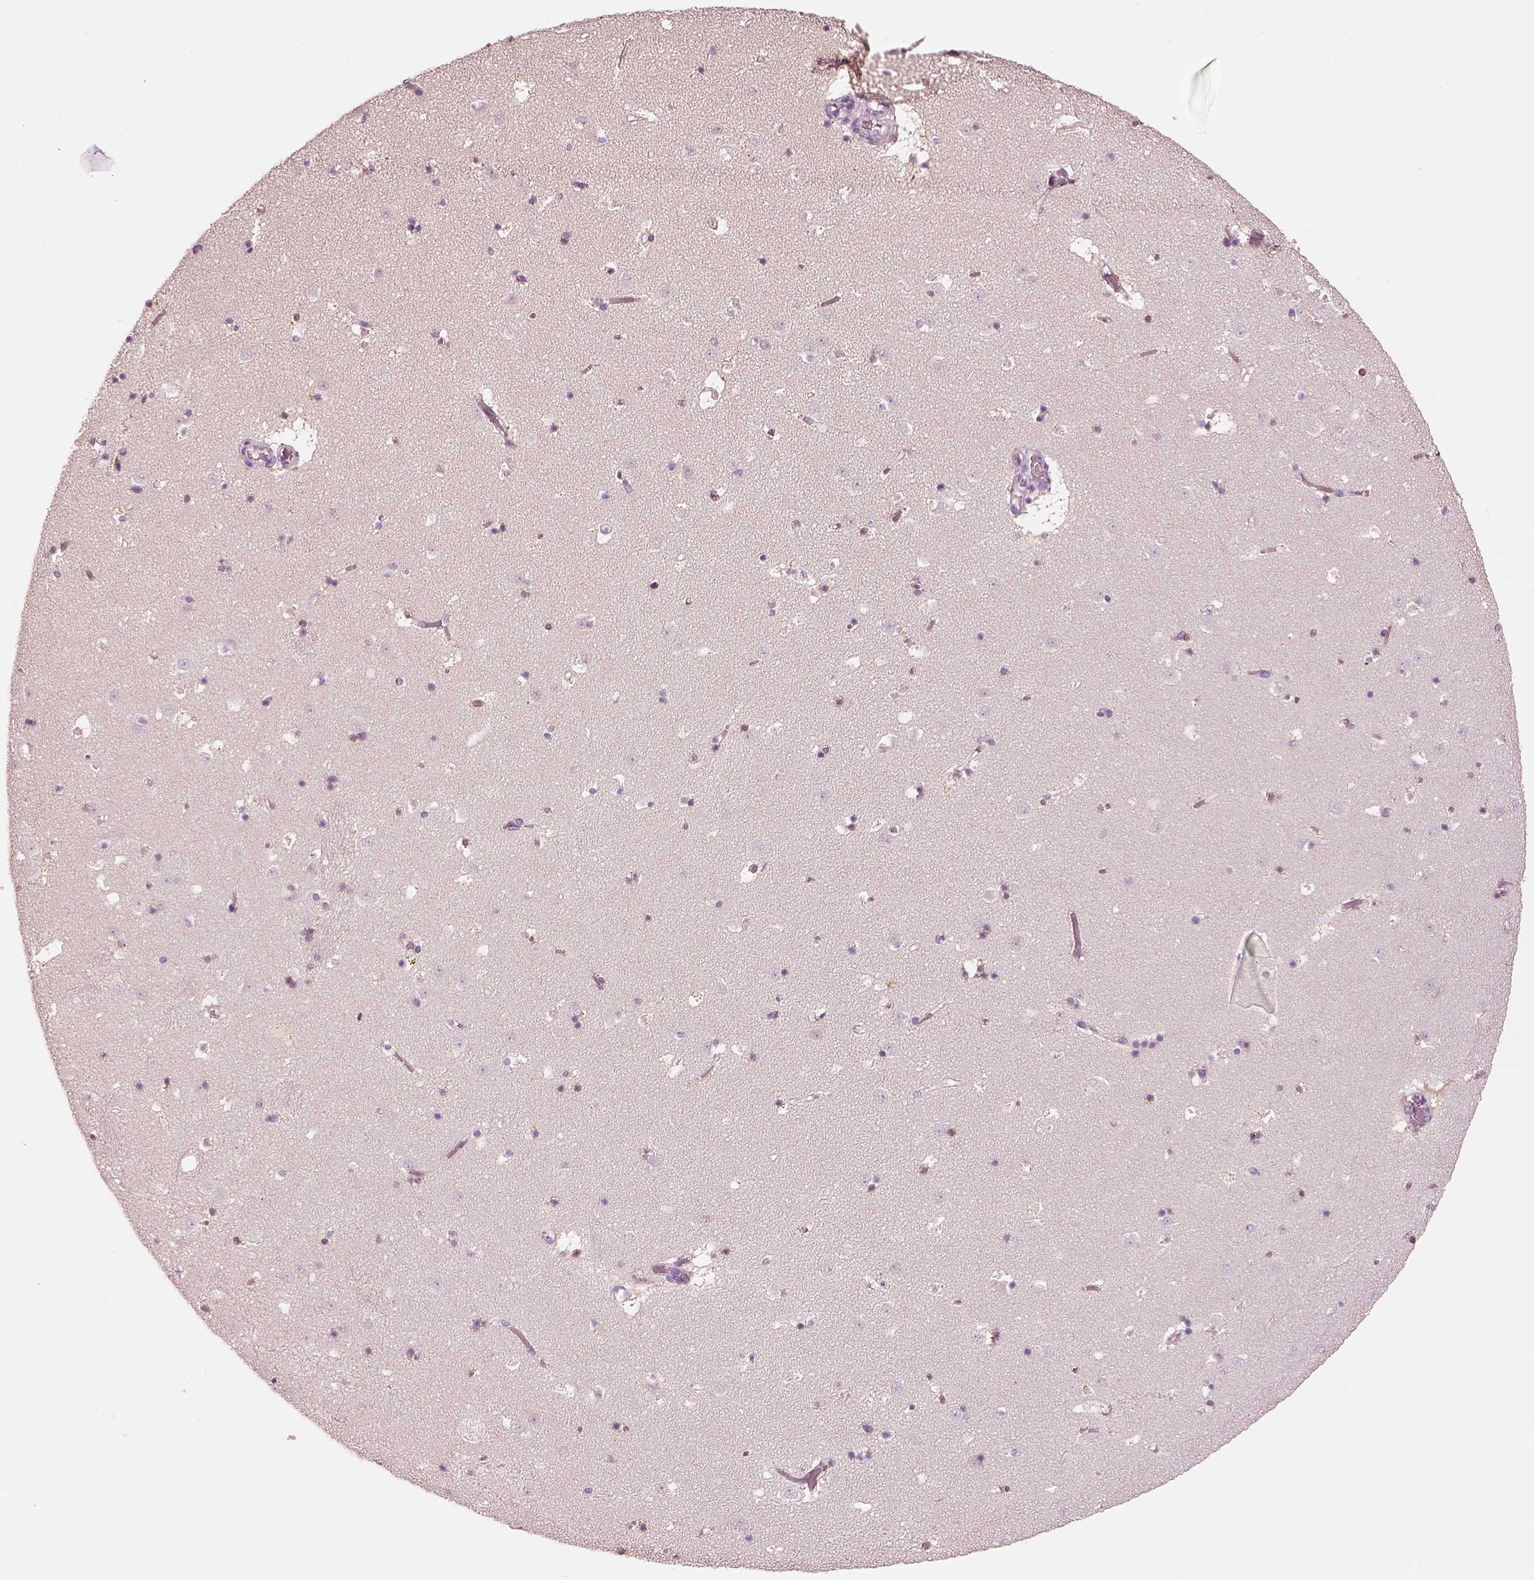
{"staining": {"intensity": "negative", "quantity": "none", "location": "none"}, "tissue": "caudate", "cell_type": "Glial cells", "image_type": "normal", "snomed": [{"axis": "morphology", "description": "Normal tissue, NOS"}, {"axis": "topography", "description": "Lateral ventricle wall"}], "caption": "A high-resolution image shows IHC staining of normal caudate, which demonstrates no significant staining in glial cells.", "gene": "ELSPBP1", "patient": {"sex": "female", "age": 42}}